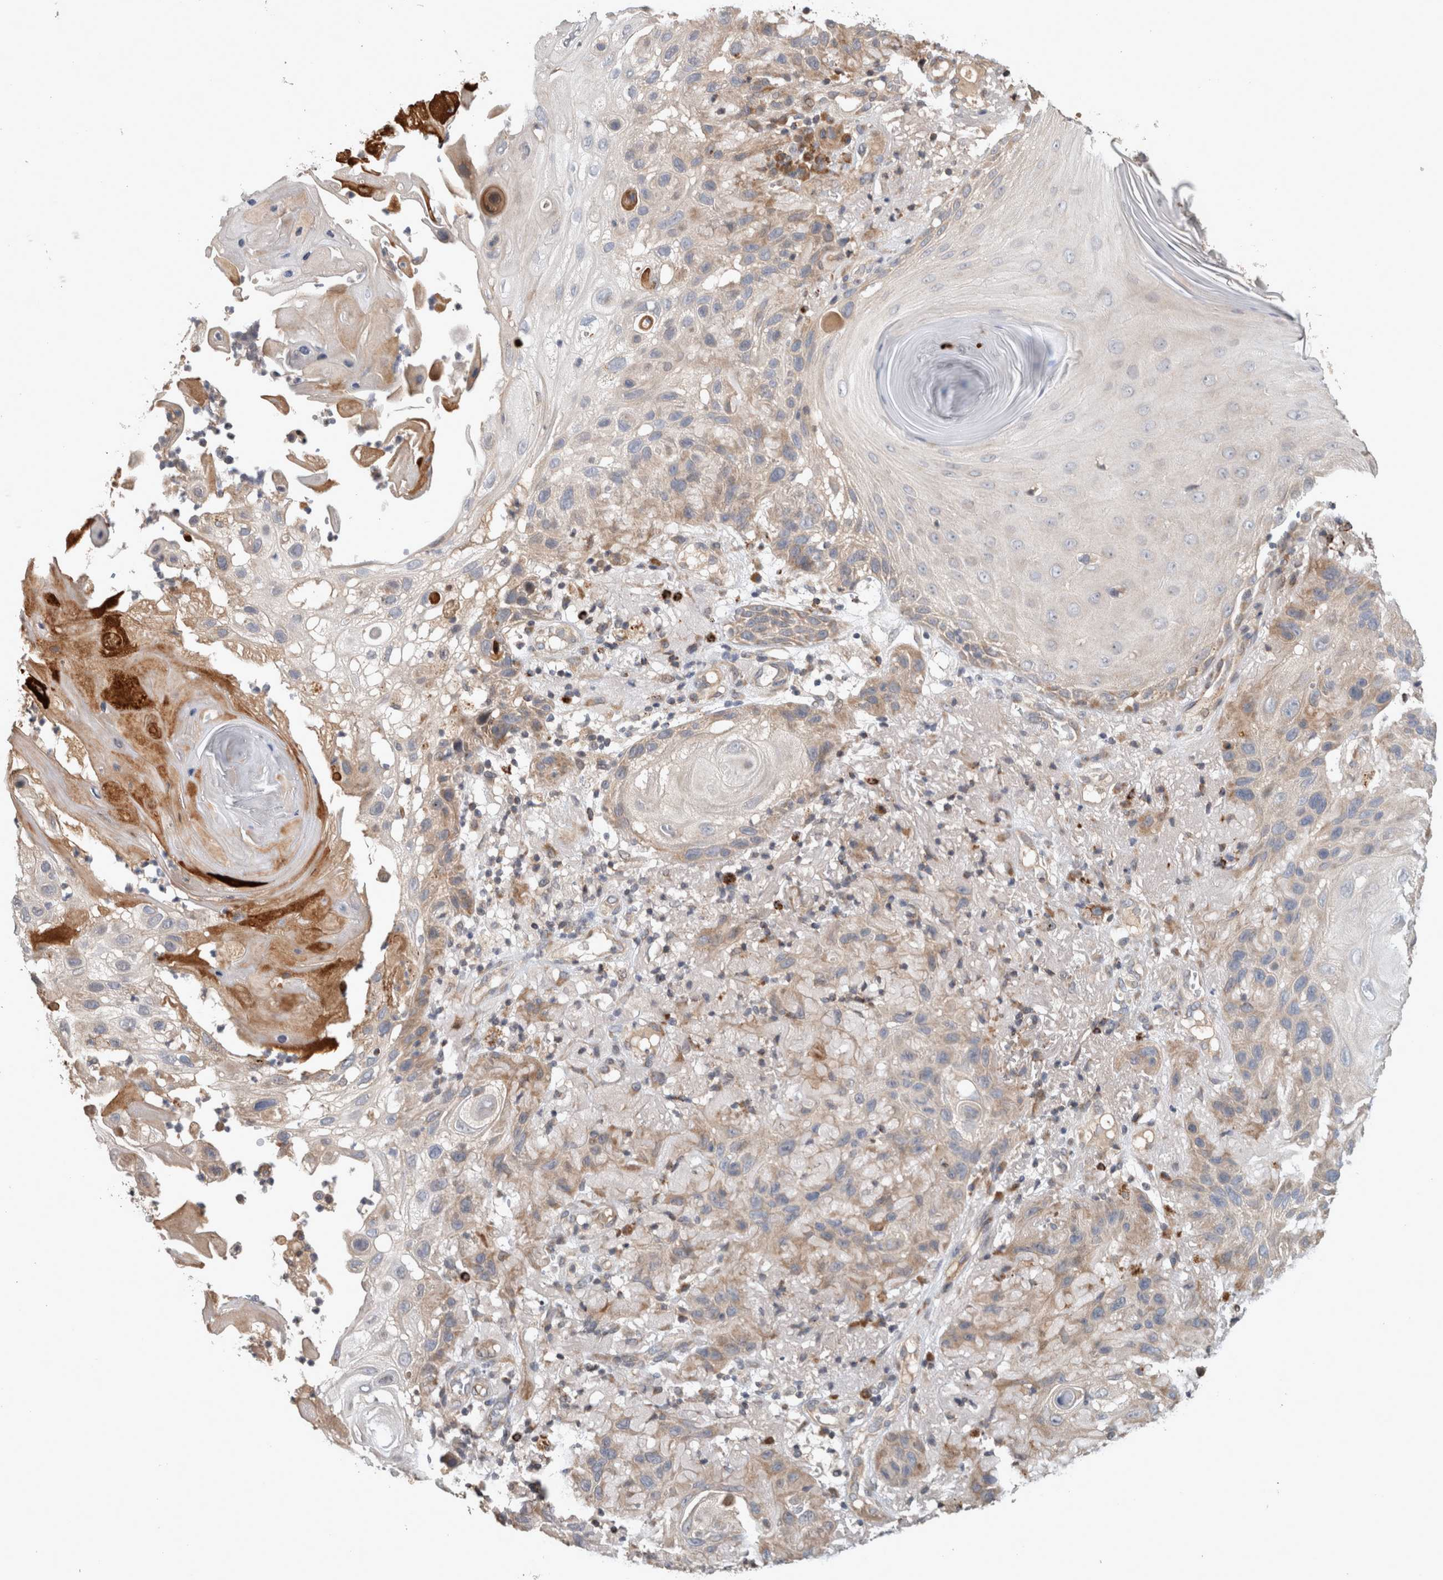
{"staining": {"intensity": "weak", "quantity": "25%-75%", "location": "cytoplasmic/membranous"}, "tissue": "skin cancer", "cell_type": "Tumor cells", "image_type": "cancer", "snomed": [{"axis": "morphology", "description": "Normal tissue, NOS"}, {"axis": "morphology", "description": "Squamous cell carcinoma, NOS"}, {"axis": "topography", "description": "Skin"}], "caption": "Squamous cell carcinoma (skin) stained for a protein demonstrates weak cytoplasmic/membranous positivity in tumor cells.", "gene": "SERAC1", "patient": {"sex": "female", "age": 96}}